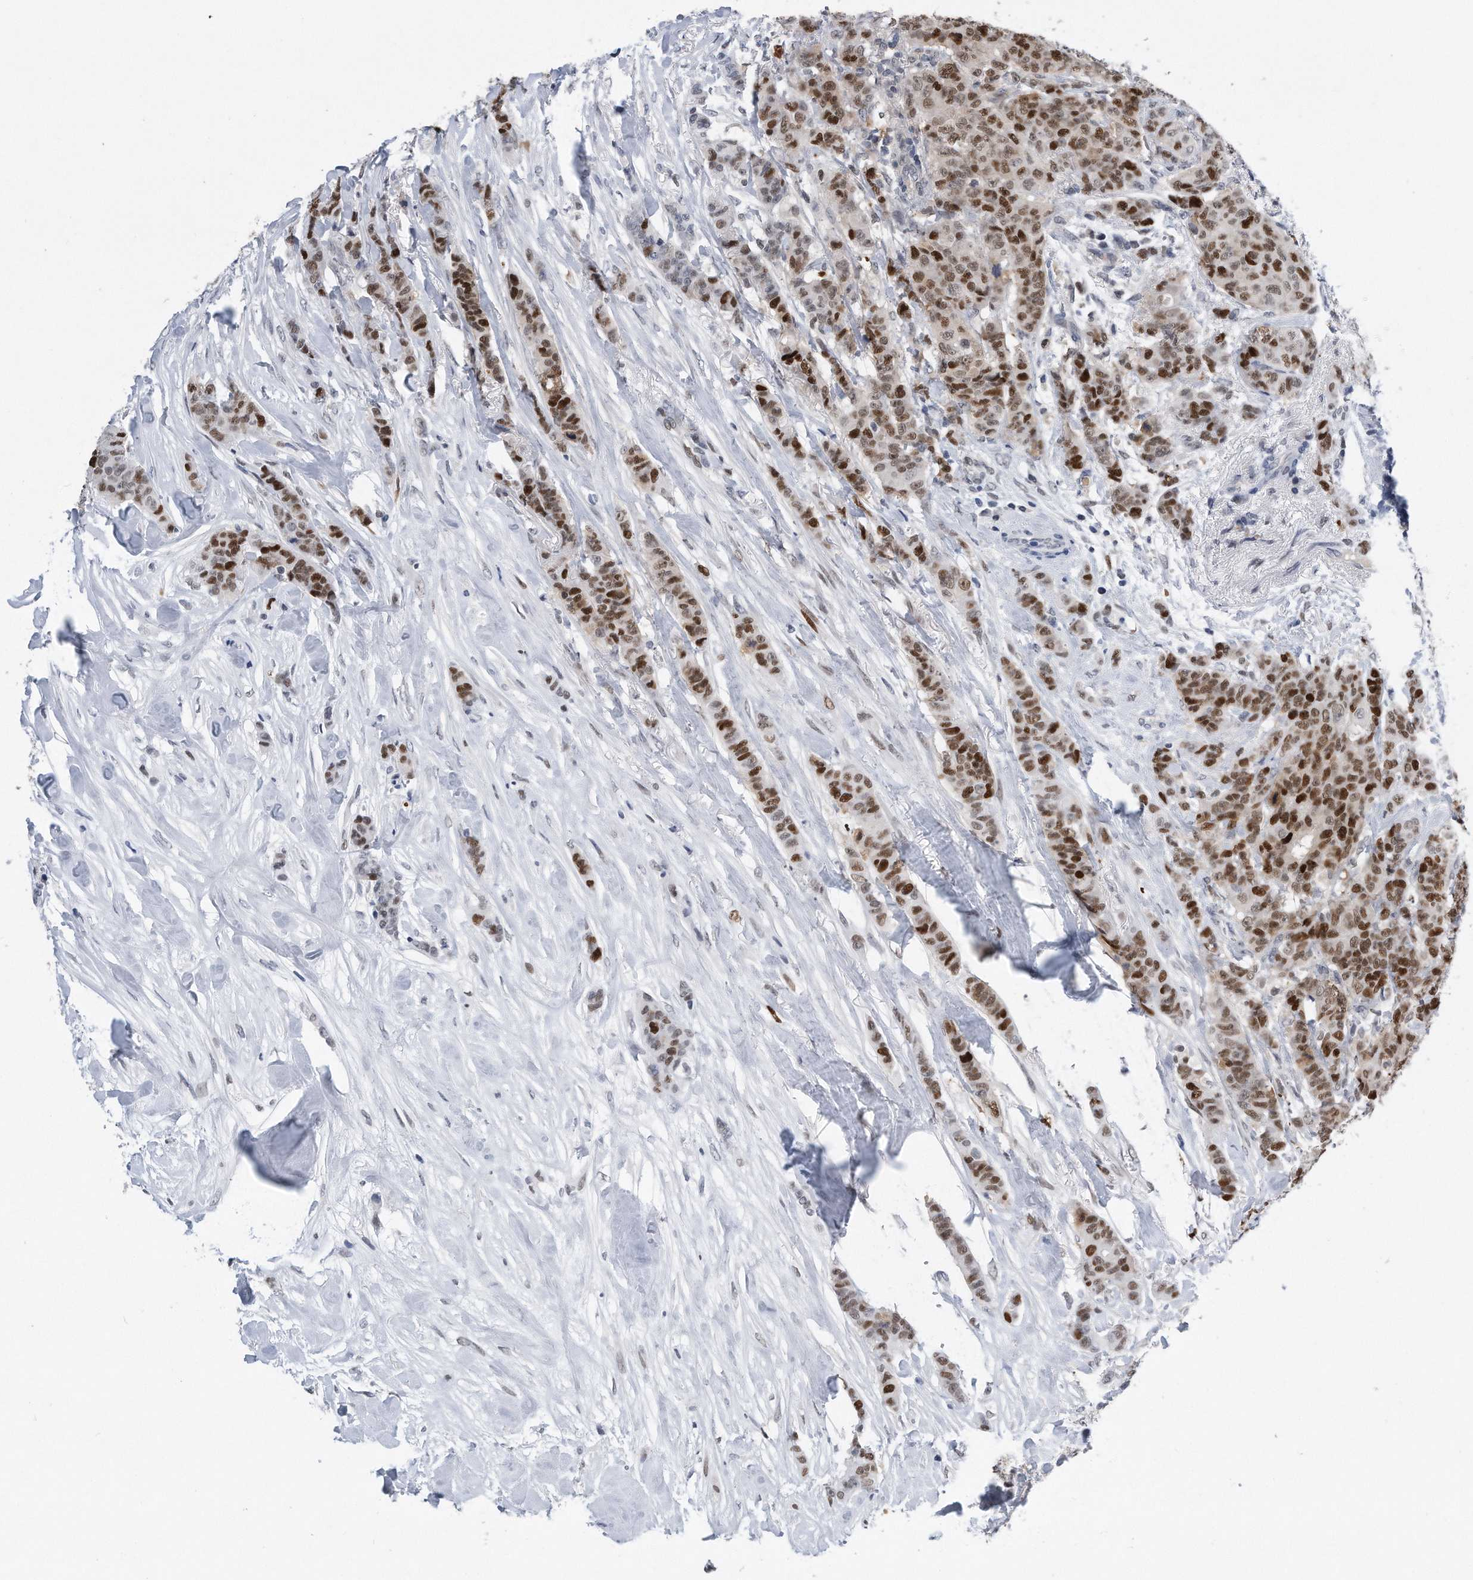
{"staining": {"intensity": "strong", "quantity": ">75%", "location": "nuclear"}, "tissue": "breast cancer", "cell_type": "Tumor cells", "image_type": "cancer", "snomed": [{"axis": "morphology", "description": "Duct carcinoma"}, {"axis": "topography", "description": "Breast"}], "caption": "The image reveals a brown stain indicating the presence of a protein in the nuclear of tumor cells in breast cancer (invasive ductal carcinoma).", "gene": "PCNA", "patient": {"sex": "female", "age": 40}}